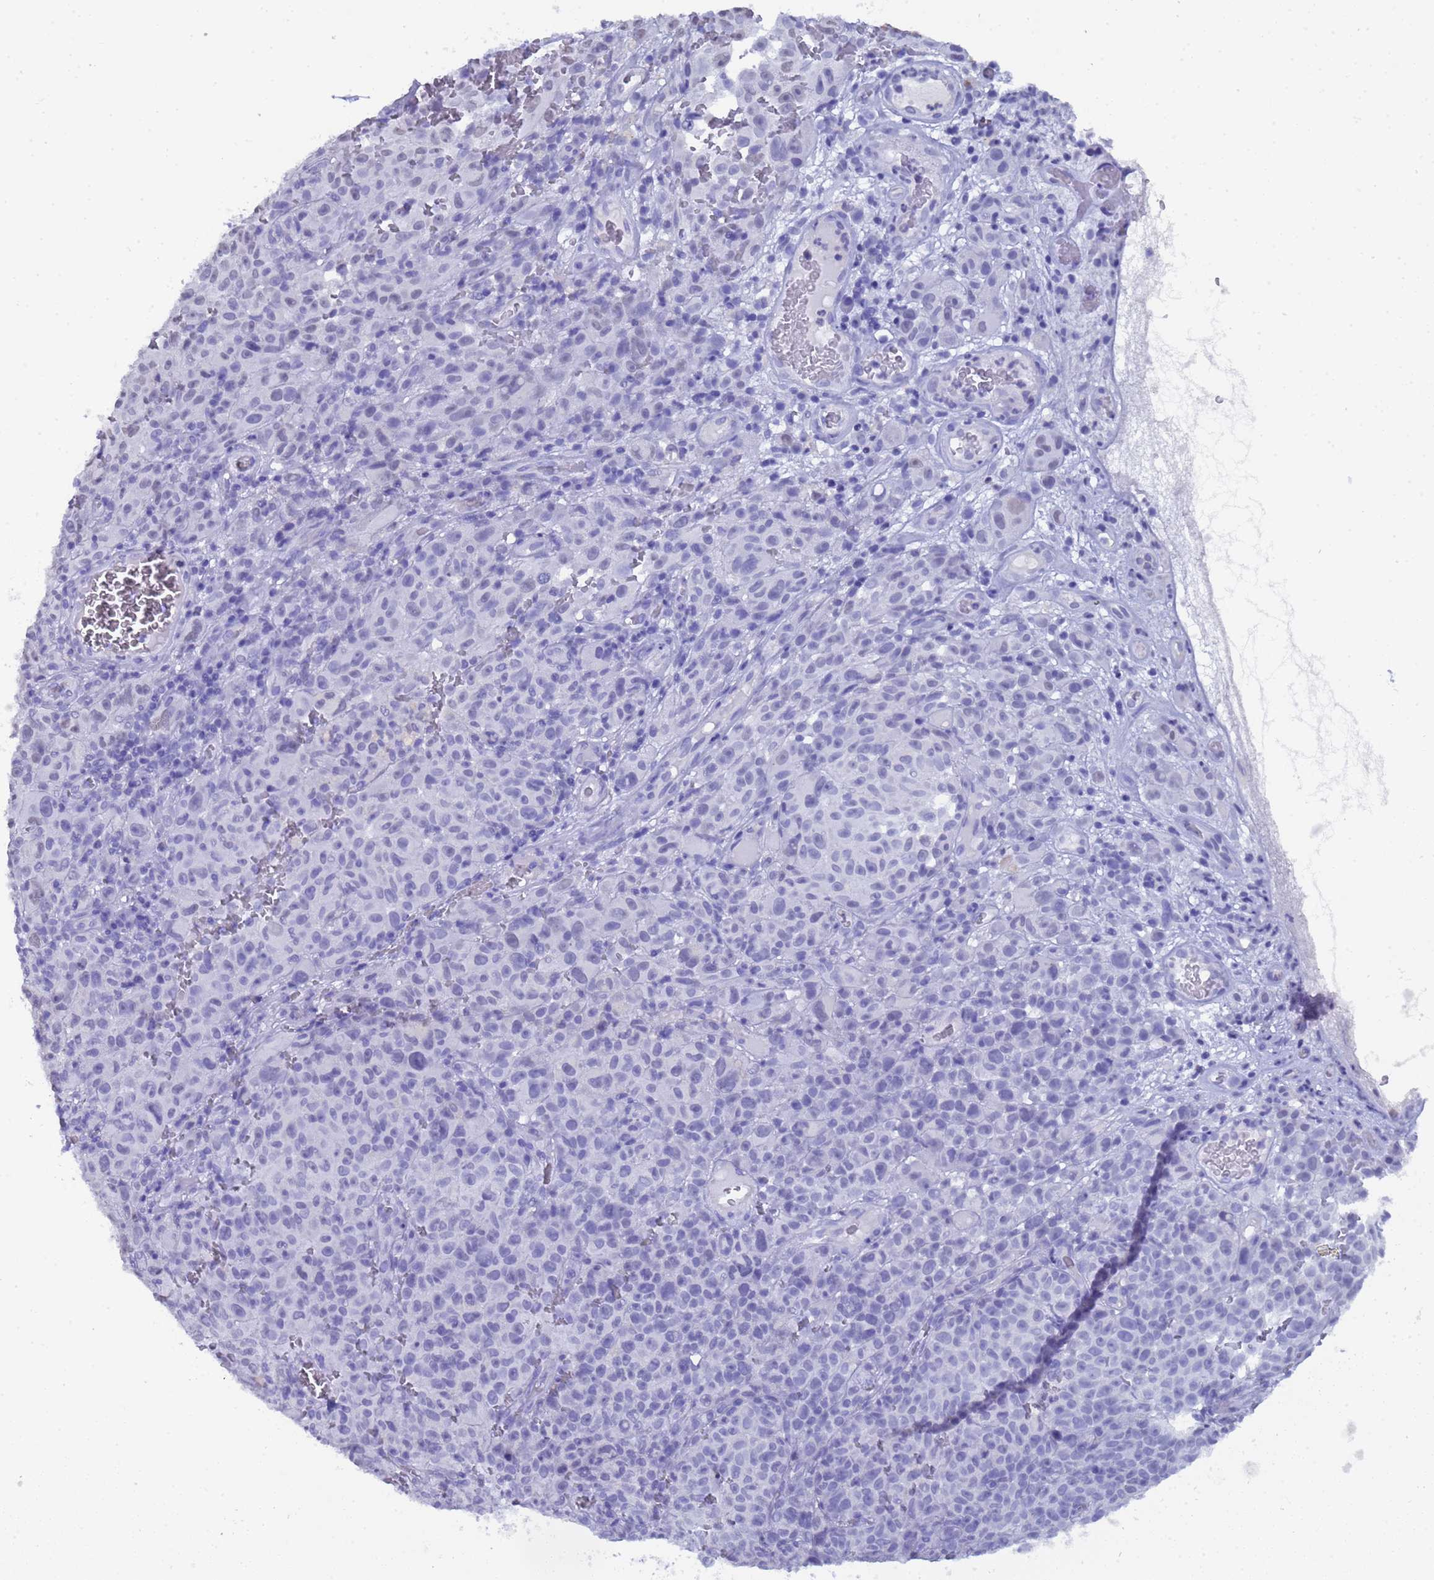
{"staining": {"intensity": "negative", "quantity": "none", "location": "none"}, "tissue": "melanoma", "cell_type": "Tumor cells", "image_type": "cancer", "snomed": [{"axis": "morphology", "description": "Malignant melanoma, NOS"}, {"axis": "topography", "description": "Skin"}], "caption": "High power microscopy image of an IHC photomicrograph of melanoma, revealing no significant positivity in tumor cells.", "gene": "CTRC", "patient": {"sex": "female", "age": 82}}